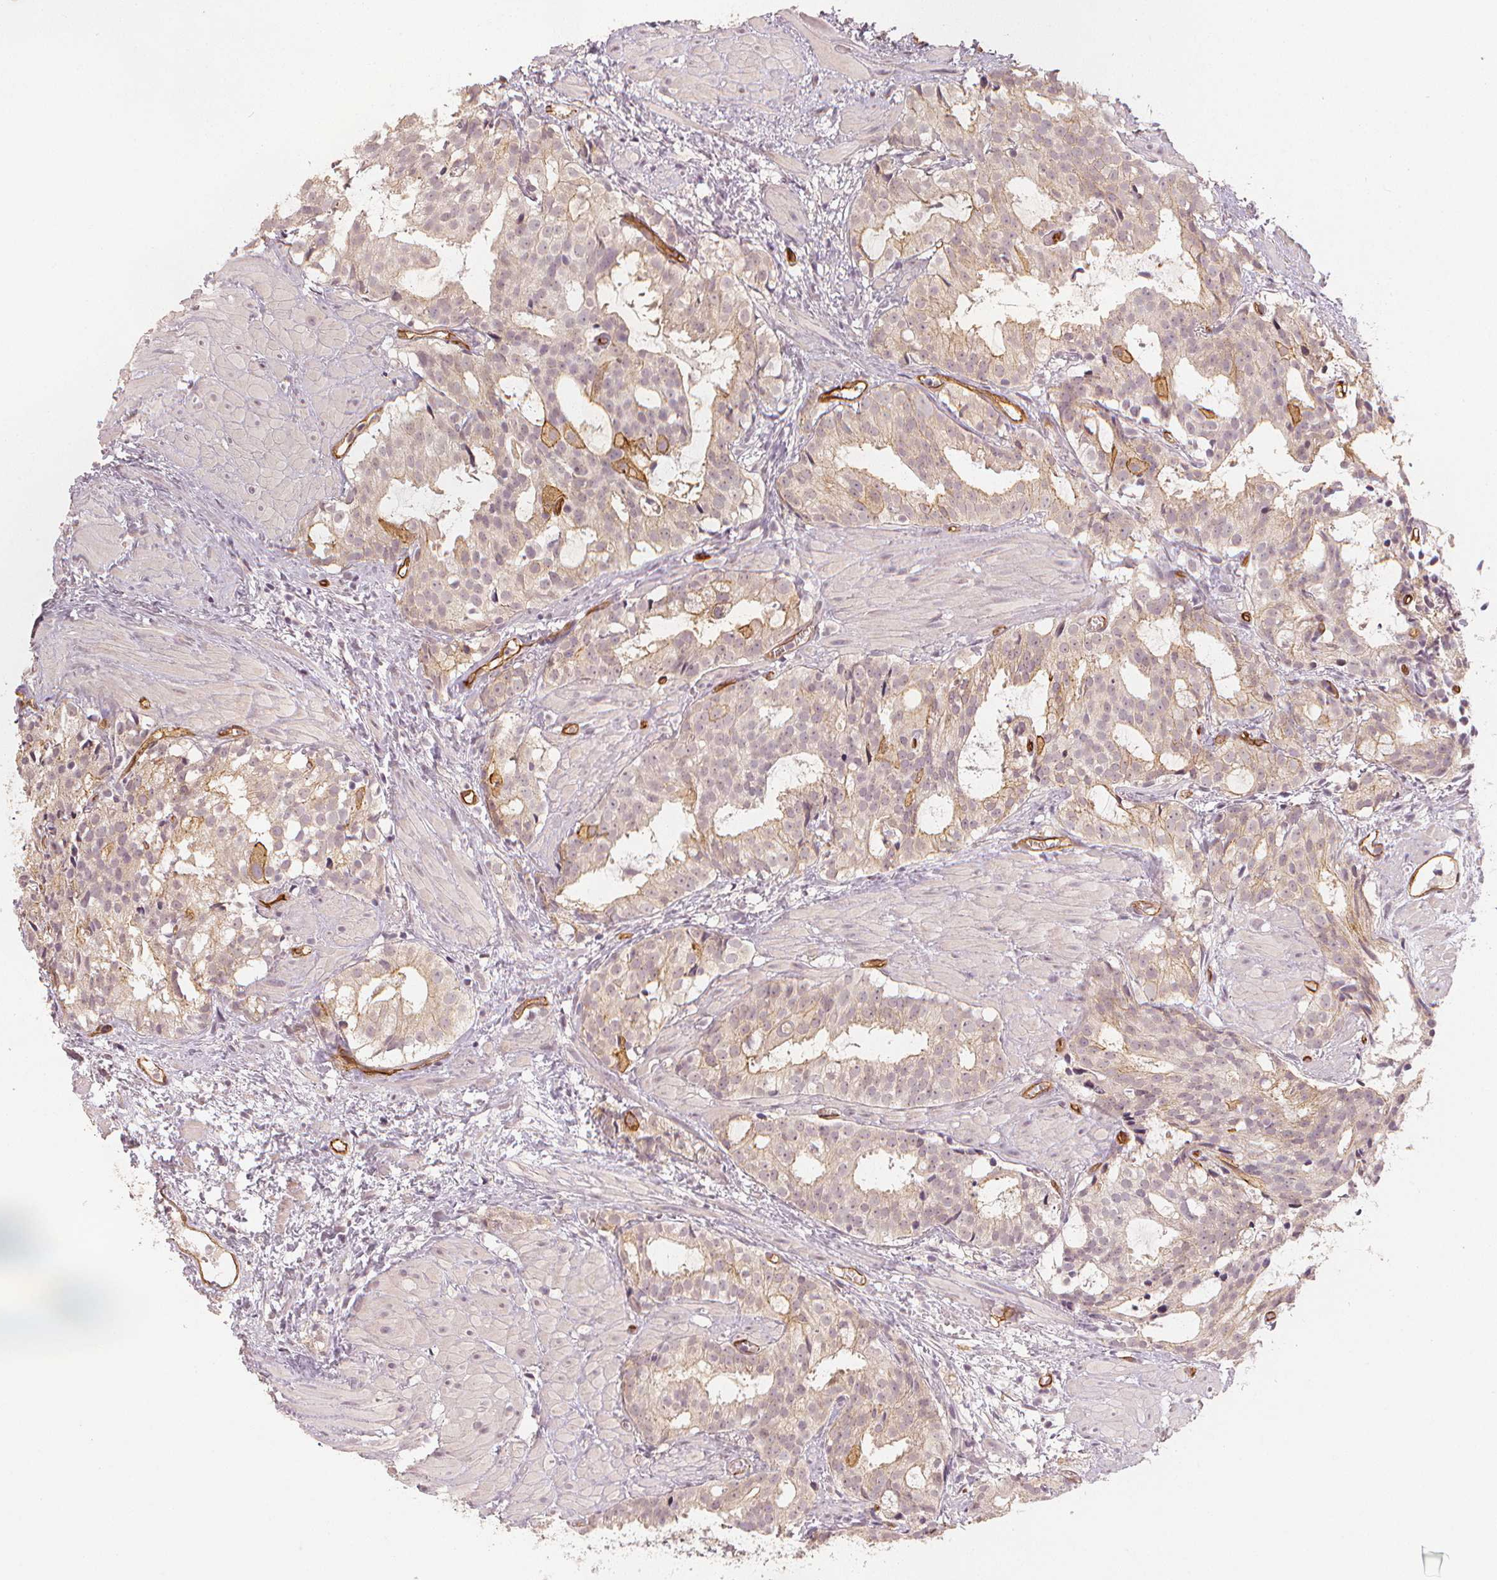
{"staining": {"intensity": "weak", "quantity": "<25%", "location": "cytoplasmic/membranous"}, "tissue": "prostate cancer", "cell_type": "Tumor cells", "image_type": "cancer", "snomed": [{"axis": "morphology", "description": "Adenocarcinoma, High grade"}, {"axis": "topography", "description": "Prostate"}], "caption": "Prostate cancer (adenocarcinoma (high-grade)) was stained to show a protein in brown. There is no significant expression in tumor cells.", "gene": "CIB1", "patient": {"sex": "male", "age": 79}}